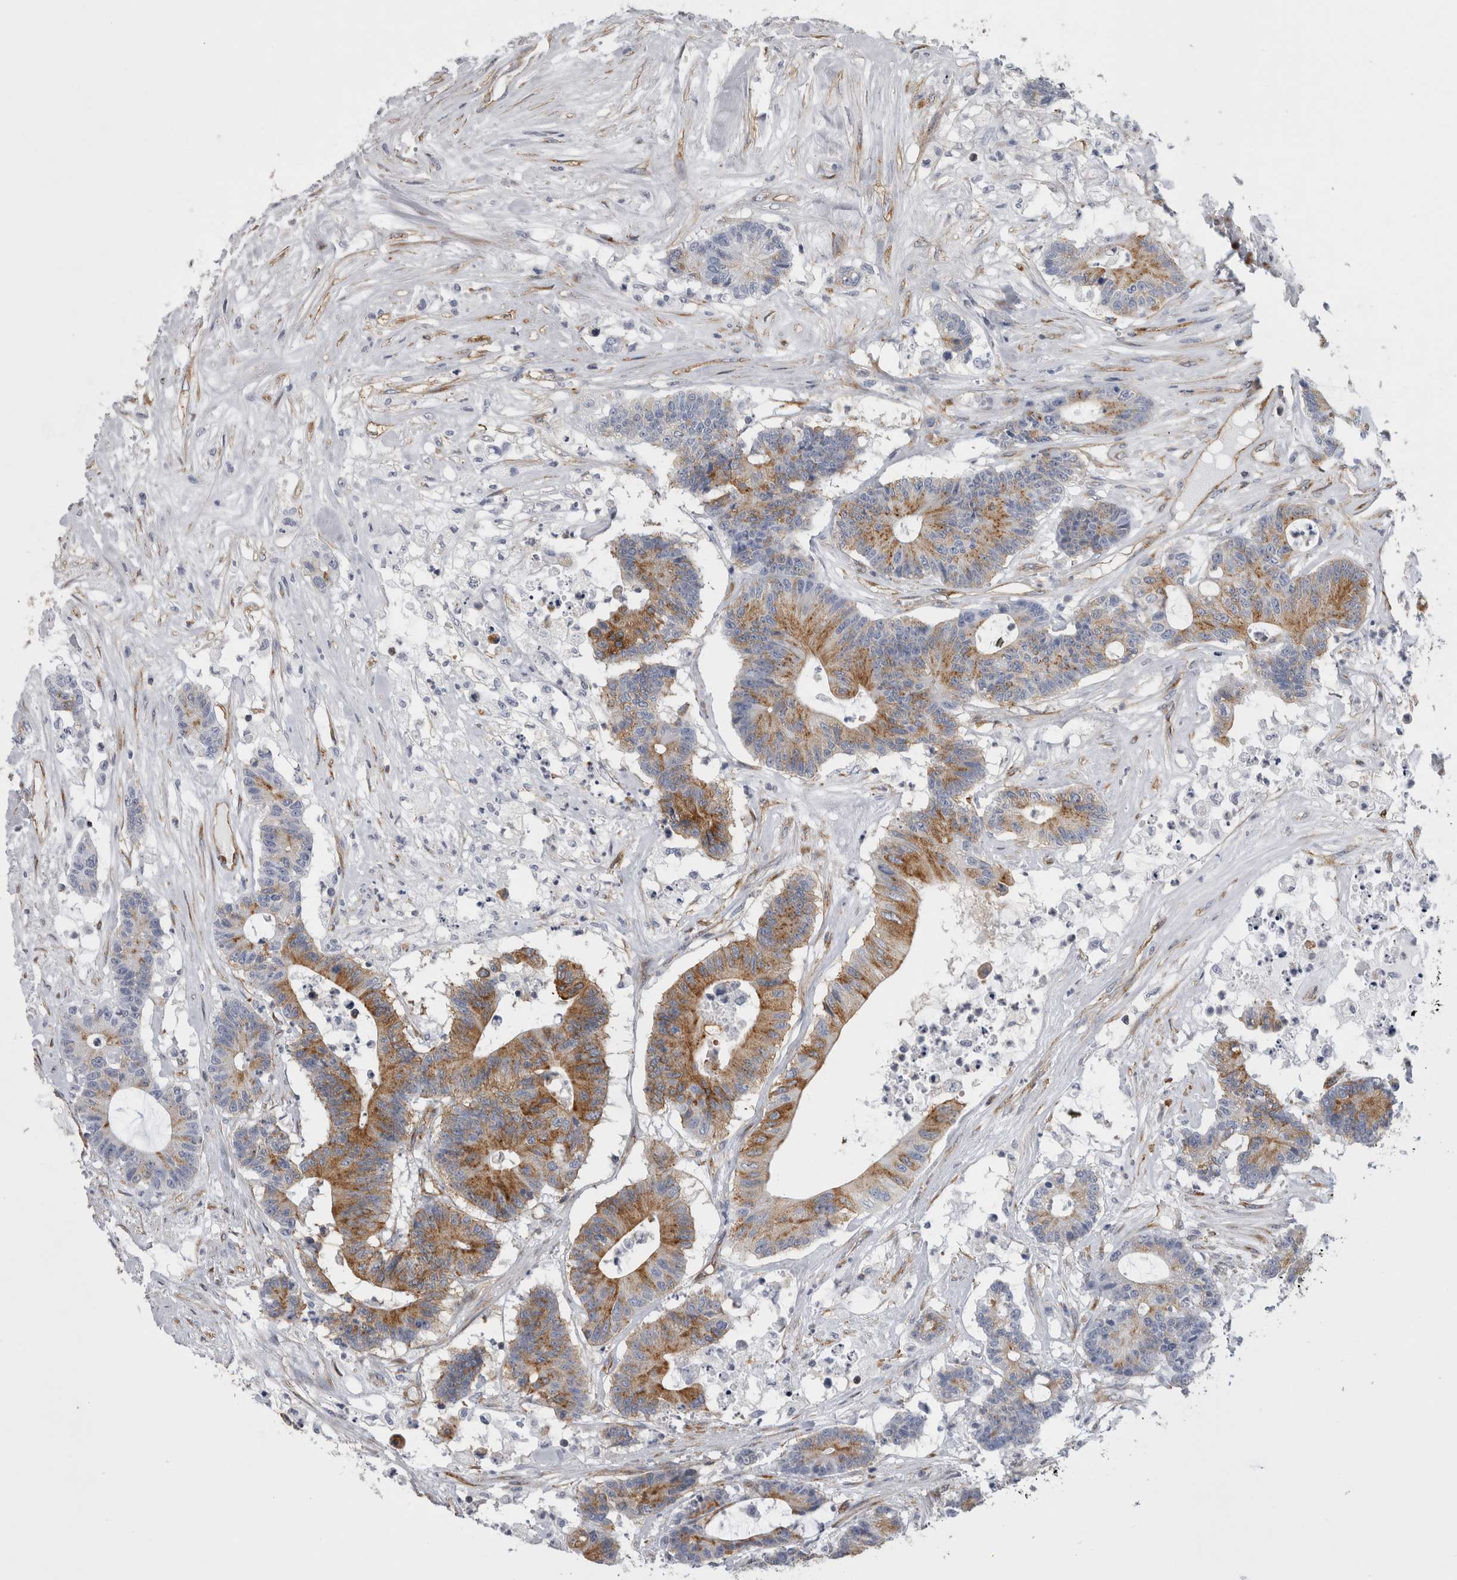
{"staining": {"intensity": "moderate", "quantity": "25%-75%", "location": "cytoplasmic/membranous"}, "tissue": "colorectal cancer", "cell_type": "Tumor cells", "image_type": "cancer", "snomed": [{"axis": "morphology", "description": "Adenocarcinoma, NOS"}, {"axis": "topography", "description": "Colon"}], "caption": "Immunohistochemical staining of colorectal adenocarcinoma exhibits medium levels of moderate cytoplasmic/membranous protein positivity in approximately 25%-75% of tumor cells.", "gene": "ATXN3", "patient": {"sex": "female", "age": 84}}